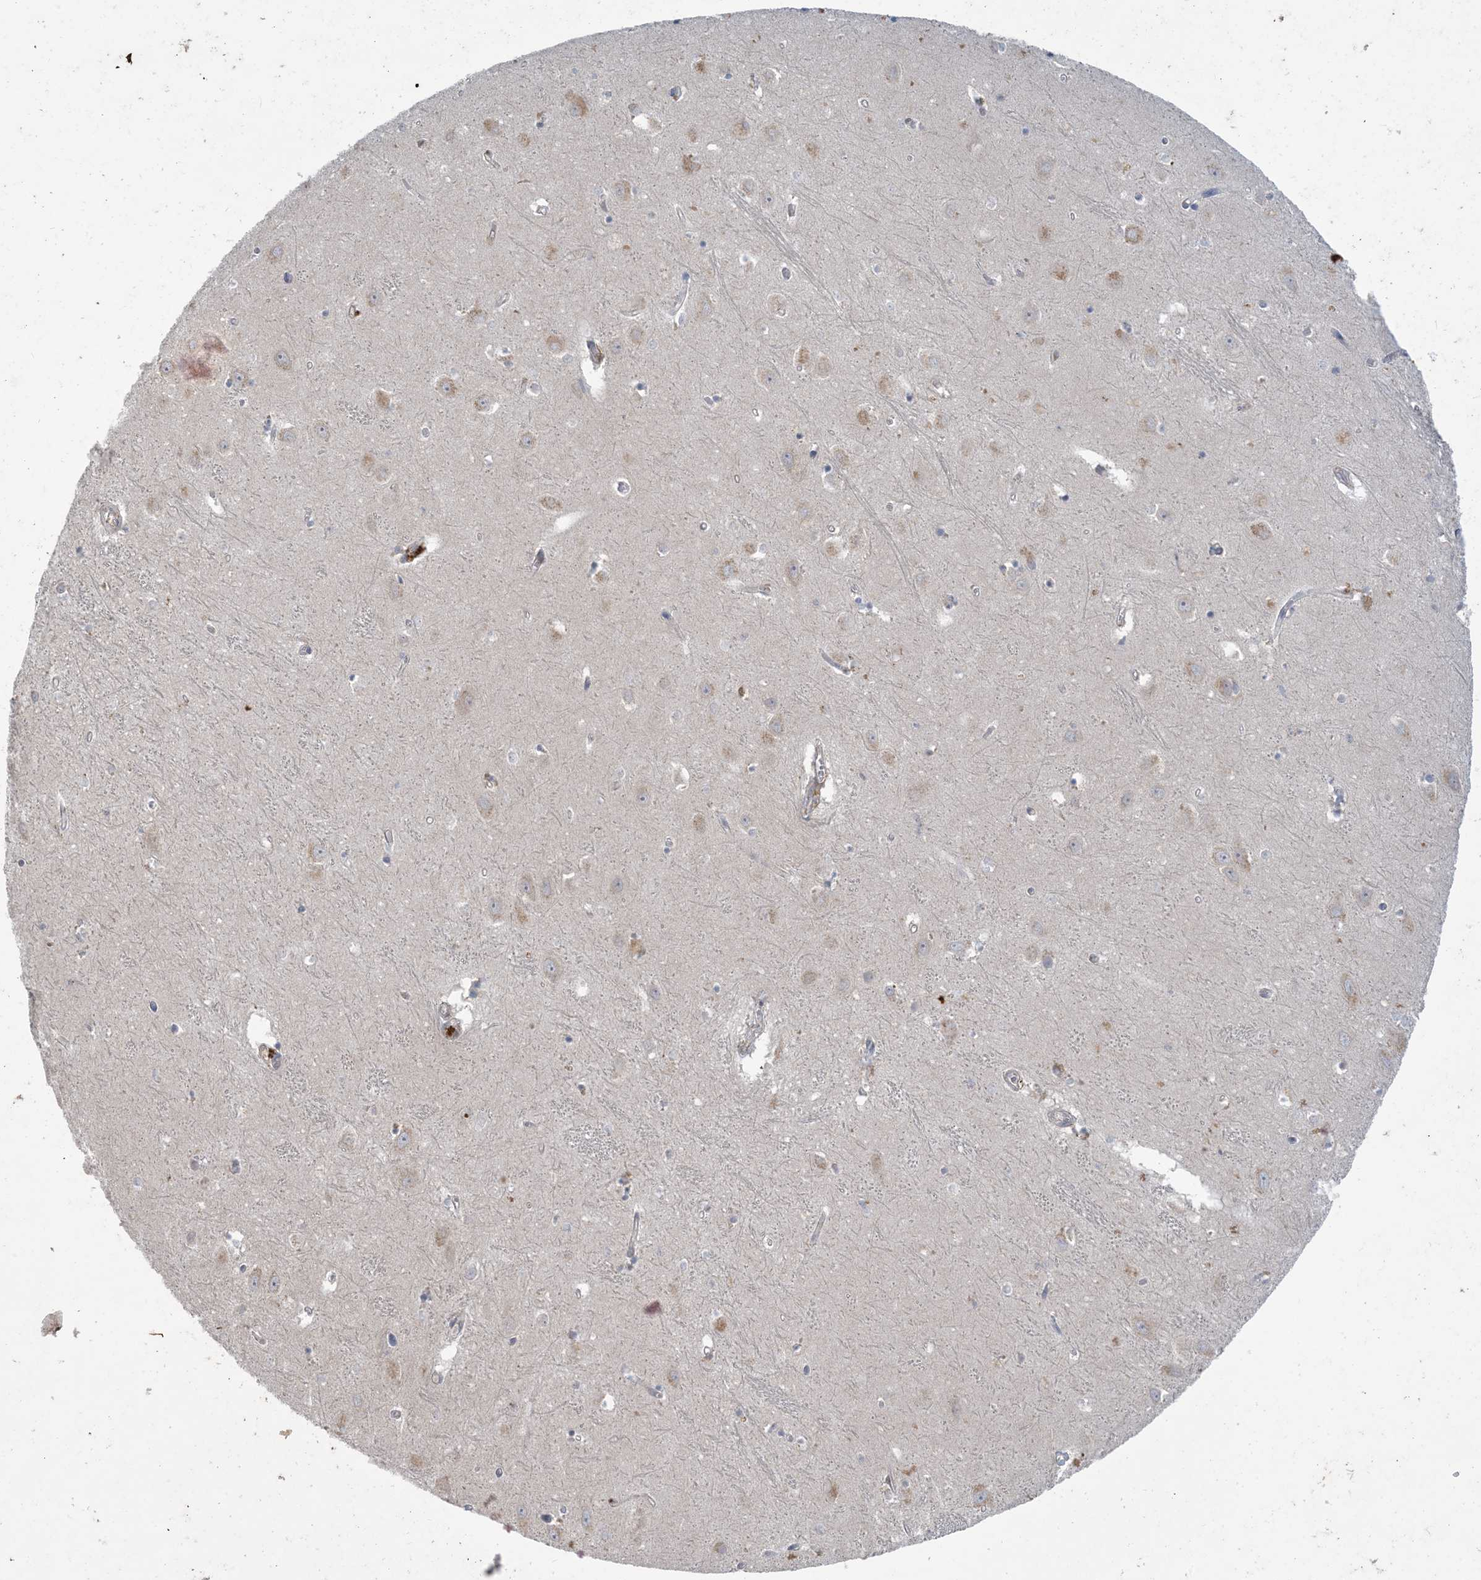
{"staining": {"intensity": "negative", "quantity": "none", "location": "none"}, "tissue": "hippocampus", "cell_type": "Glial cells", "image_type": "normal", "snomed": [{"axis": "morphology", "description": "Normal tissue, NOS"}, {"axis": "topography", "description": "Hippocampus"}], "caption": "High magnification brightfield microscopy of benign hippocampus stained with DAB (3,3'-diaminobenzidine) (brown) and counterstained with hematoxylin (blue): glial cells show no significant positivity. Brightfield microscopy of immunohistochemistry stained with DAB (brown) and hematoxylin (blue), captured at high magnification.", "gene": "MRPS18A", "patient": {"sex": "female", "age": 64}}